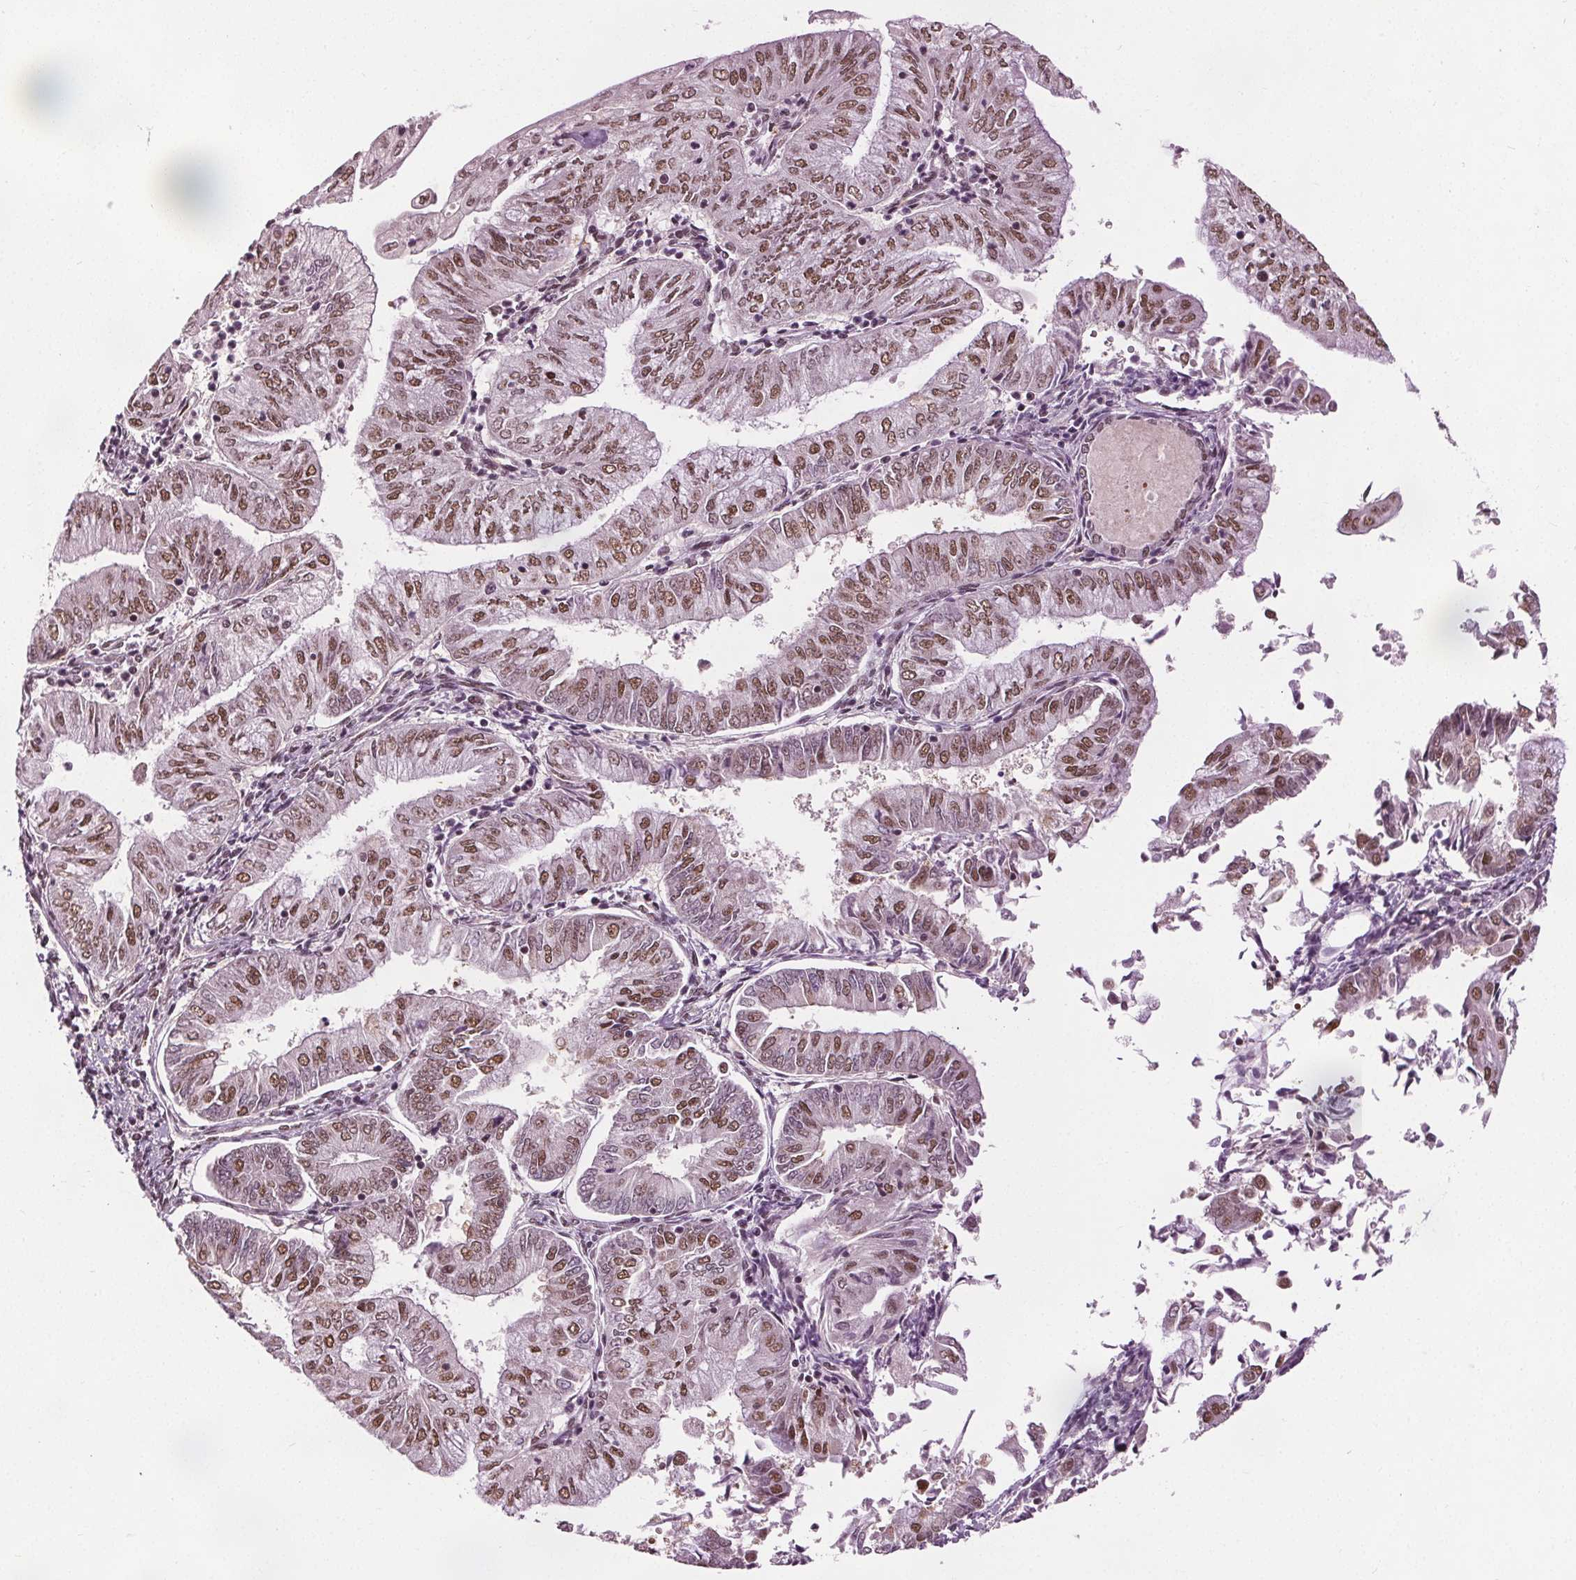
{"staining": {"intensity": "moderate", "quantity": ">75%", "location": "nuclear"}, "tissue": "endometrial cancer", "cell_type": "Tumor cells", "image_type": "cancer", "snomed": [{"axis": "morphology", "description": "Adenocarcinoma, NOS"}, {"axis": "topography", "description": "Endometrium"}], "caption": "A high-resolution histopathology image shows IHC staining of endometrial cancer, which reveals moderate nuclear staining in about >75% of tumor cells.", "gene": "IWS1", "patient": {"sex": "female", "age": 55}}